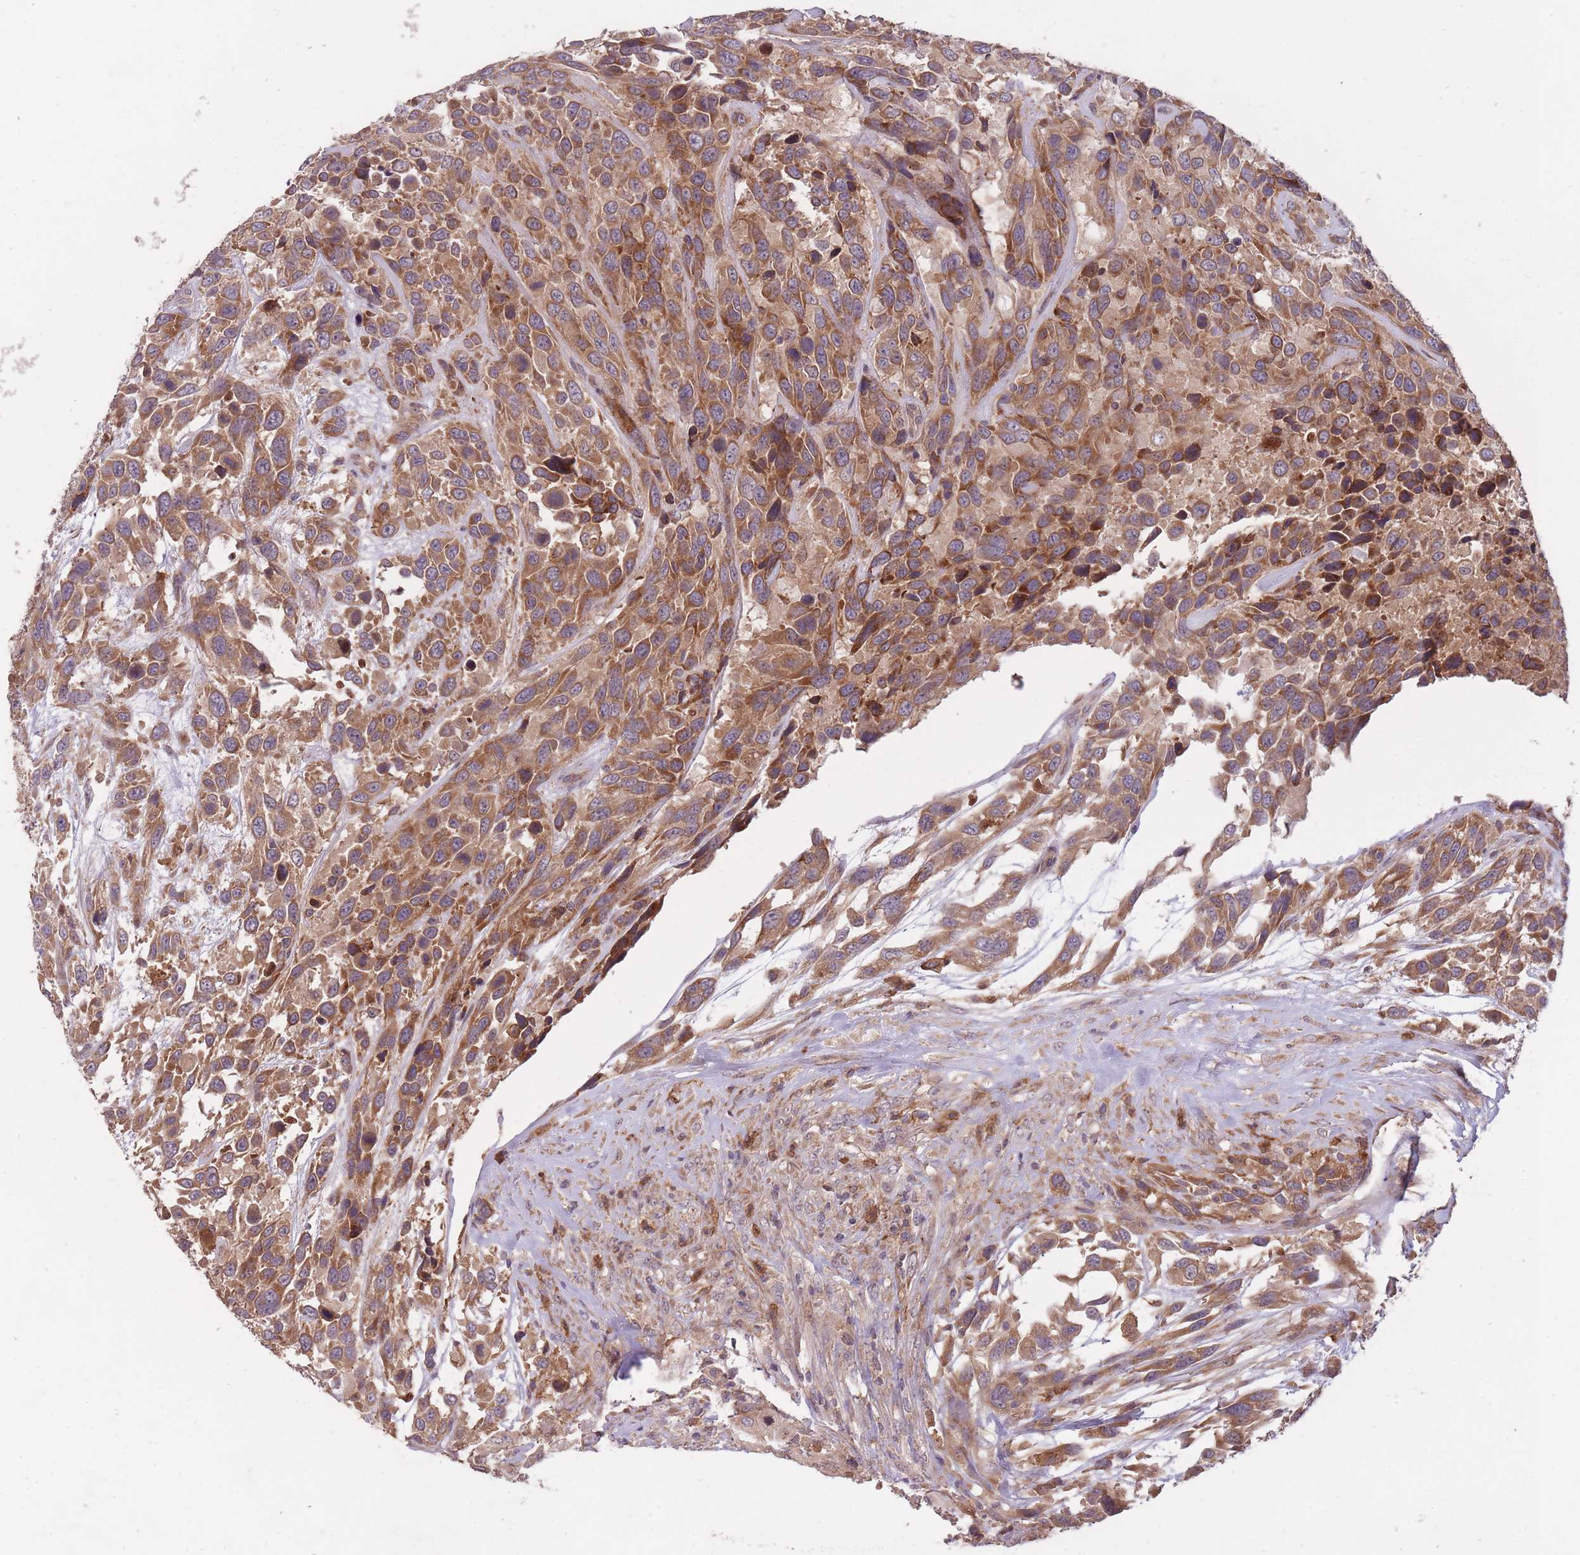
{"staining": {"intensity": "moderate", "quantity": ">75%", "location": "cytoplasmic/membranous"}, "tissue": "urothelial cancer", "cell_type": "Tumor cells", "image_type": "cancer", "snomed": [{"axis": "morphology", "description": "Urothelial carcinoma, High grade"}, {"axis": "topography", "description": "Urinary bladder"}], "caption": "Human urothelial cancer stained with a protein marker exhibits moderate staining in tumor cells.", "gene": "IGF2BP2", "patient": {"sex": "female", "age": 70}}